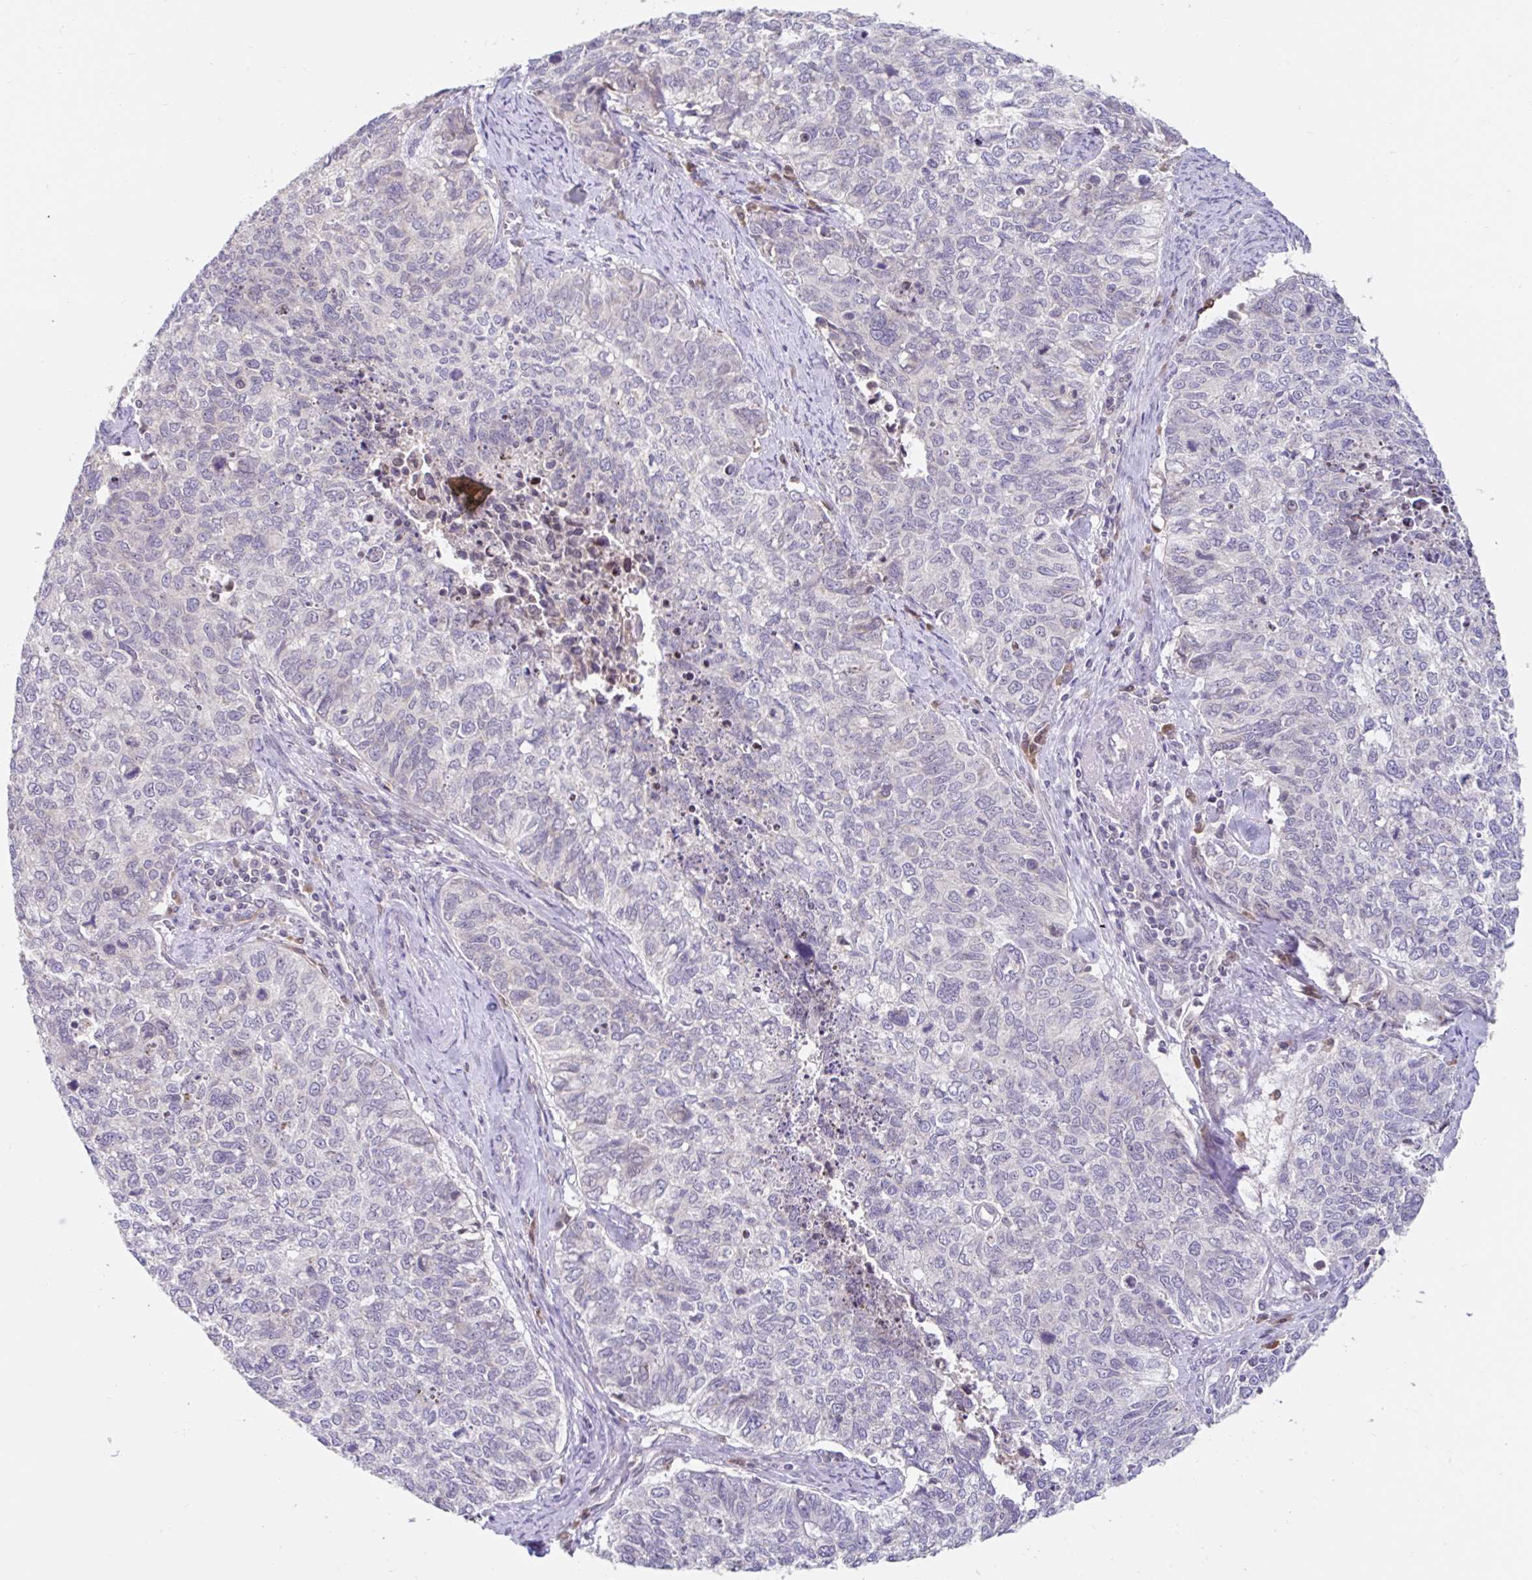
{"staining": {"intensity": "negative", "quantity": "none", "location": "none"}, "tissue": "cervical cancer", "cell_type": "Tumor cells", "image_type": "cancer", "snomed": [{"axis": "morphology", "description": "Adenocarcinoma, NOS"}, {"axis": "topography", "description": "Cervix"}], "caption": "Protein analysis of cervical cancer (adenocarcinoma) demonstrates no significant staining in tumor cells.", "gene": "NT5C1B", "patient": {"sex": "female", "age": 63}}